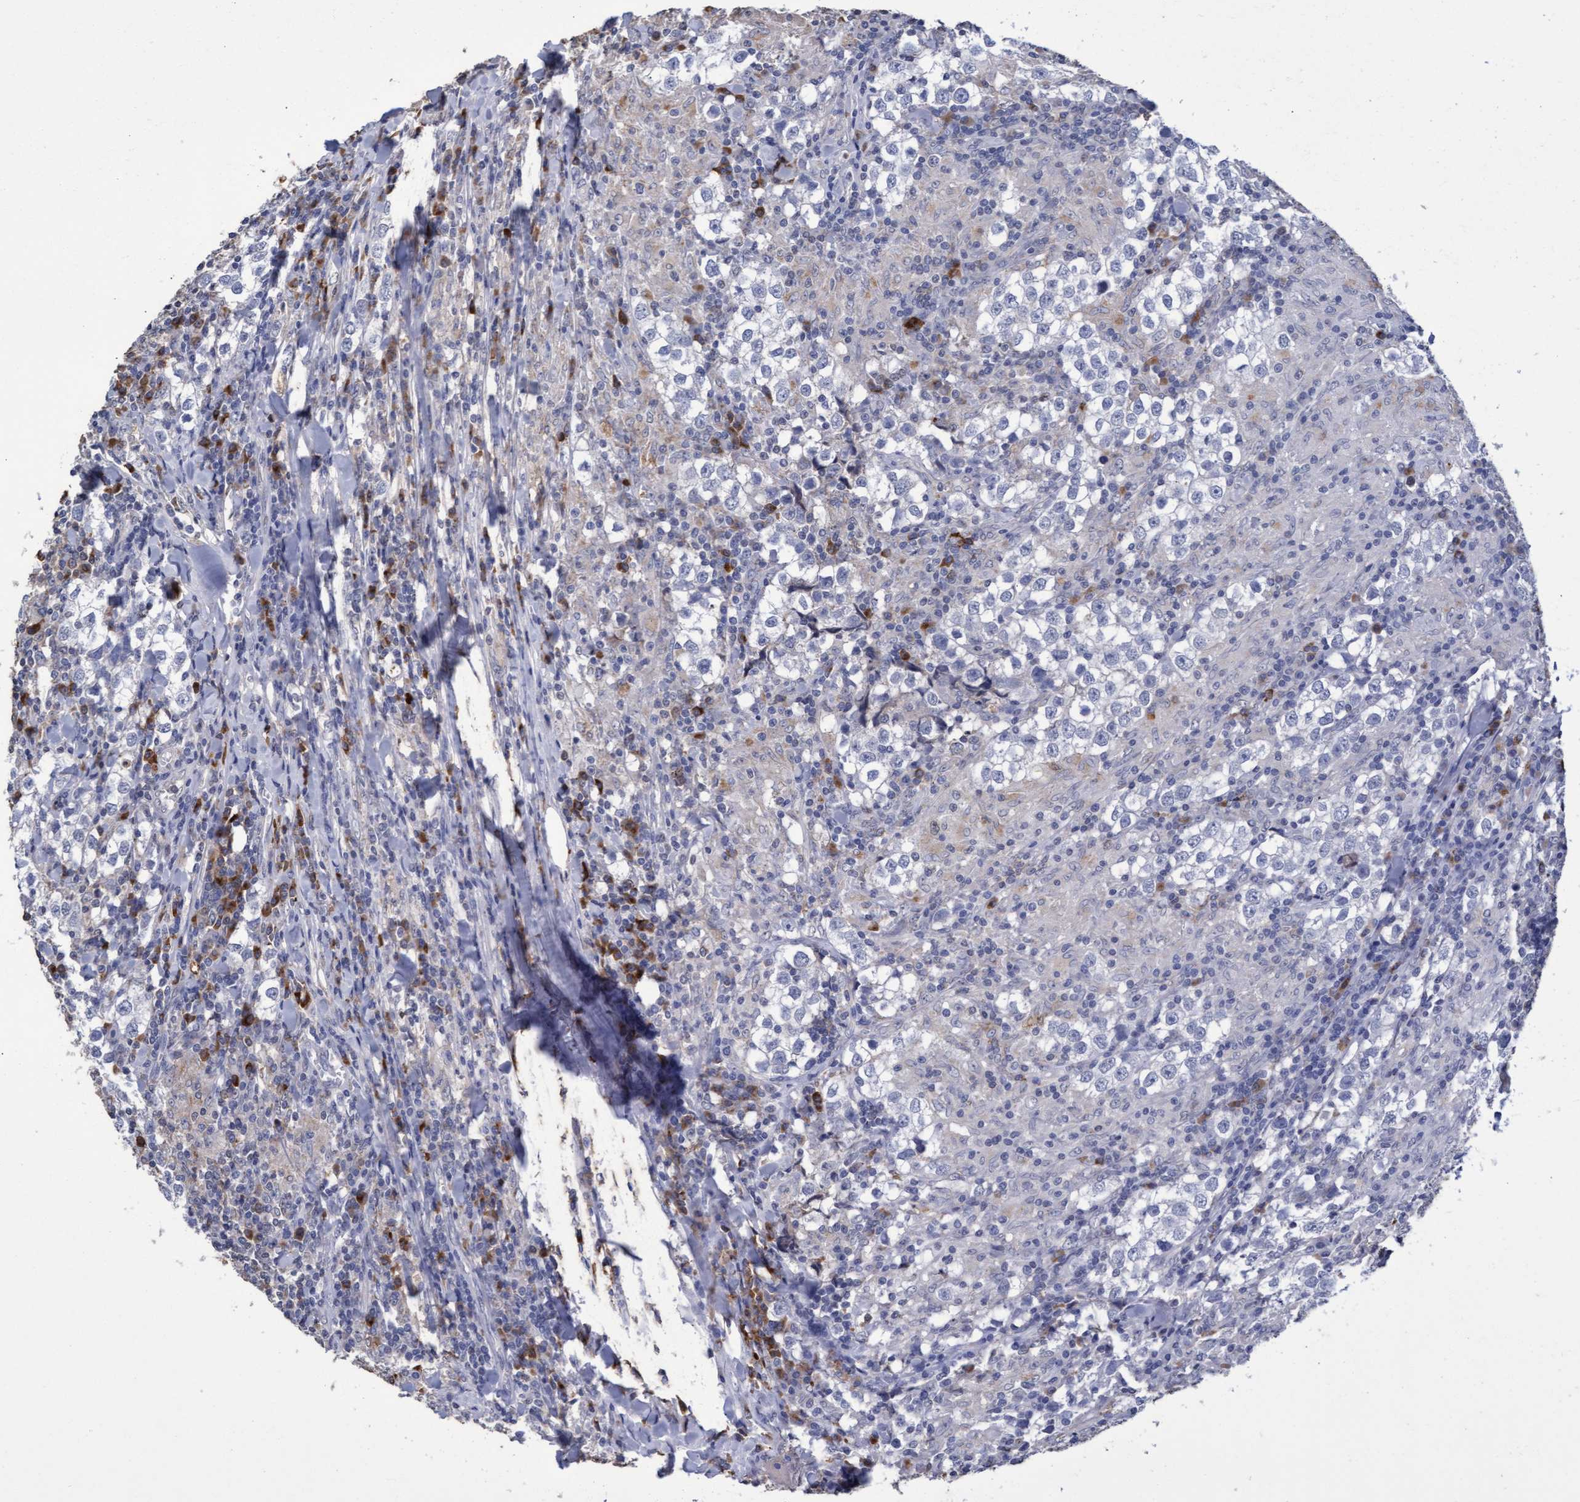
{"staining": {"intensity": "negative", "quantity": "none", "location": "none"}, "tissue": "testis cancer", "cell_type": "Tumor cells", "image_type": "cancer", "snomed": [{"axis": "morphology", "description": "Seminoma, NOS"}, {"axis": "morphology", "description": "Carcinoma, Embryonal, NOS"}, {"axis": "topography", "description": "Testis"}], "caption": "IHC of human testis seminoma shows no staining in tumor cells.", "gene": "GPR39", "patient": {"sex": "male", "age": 36}}